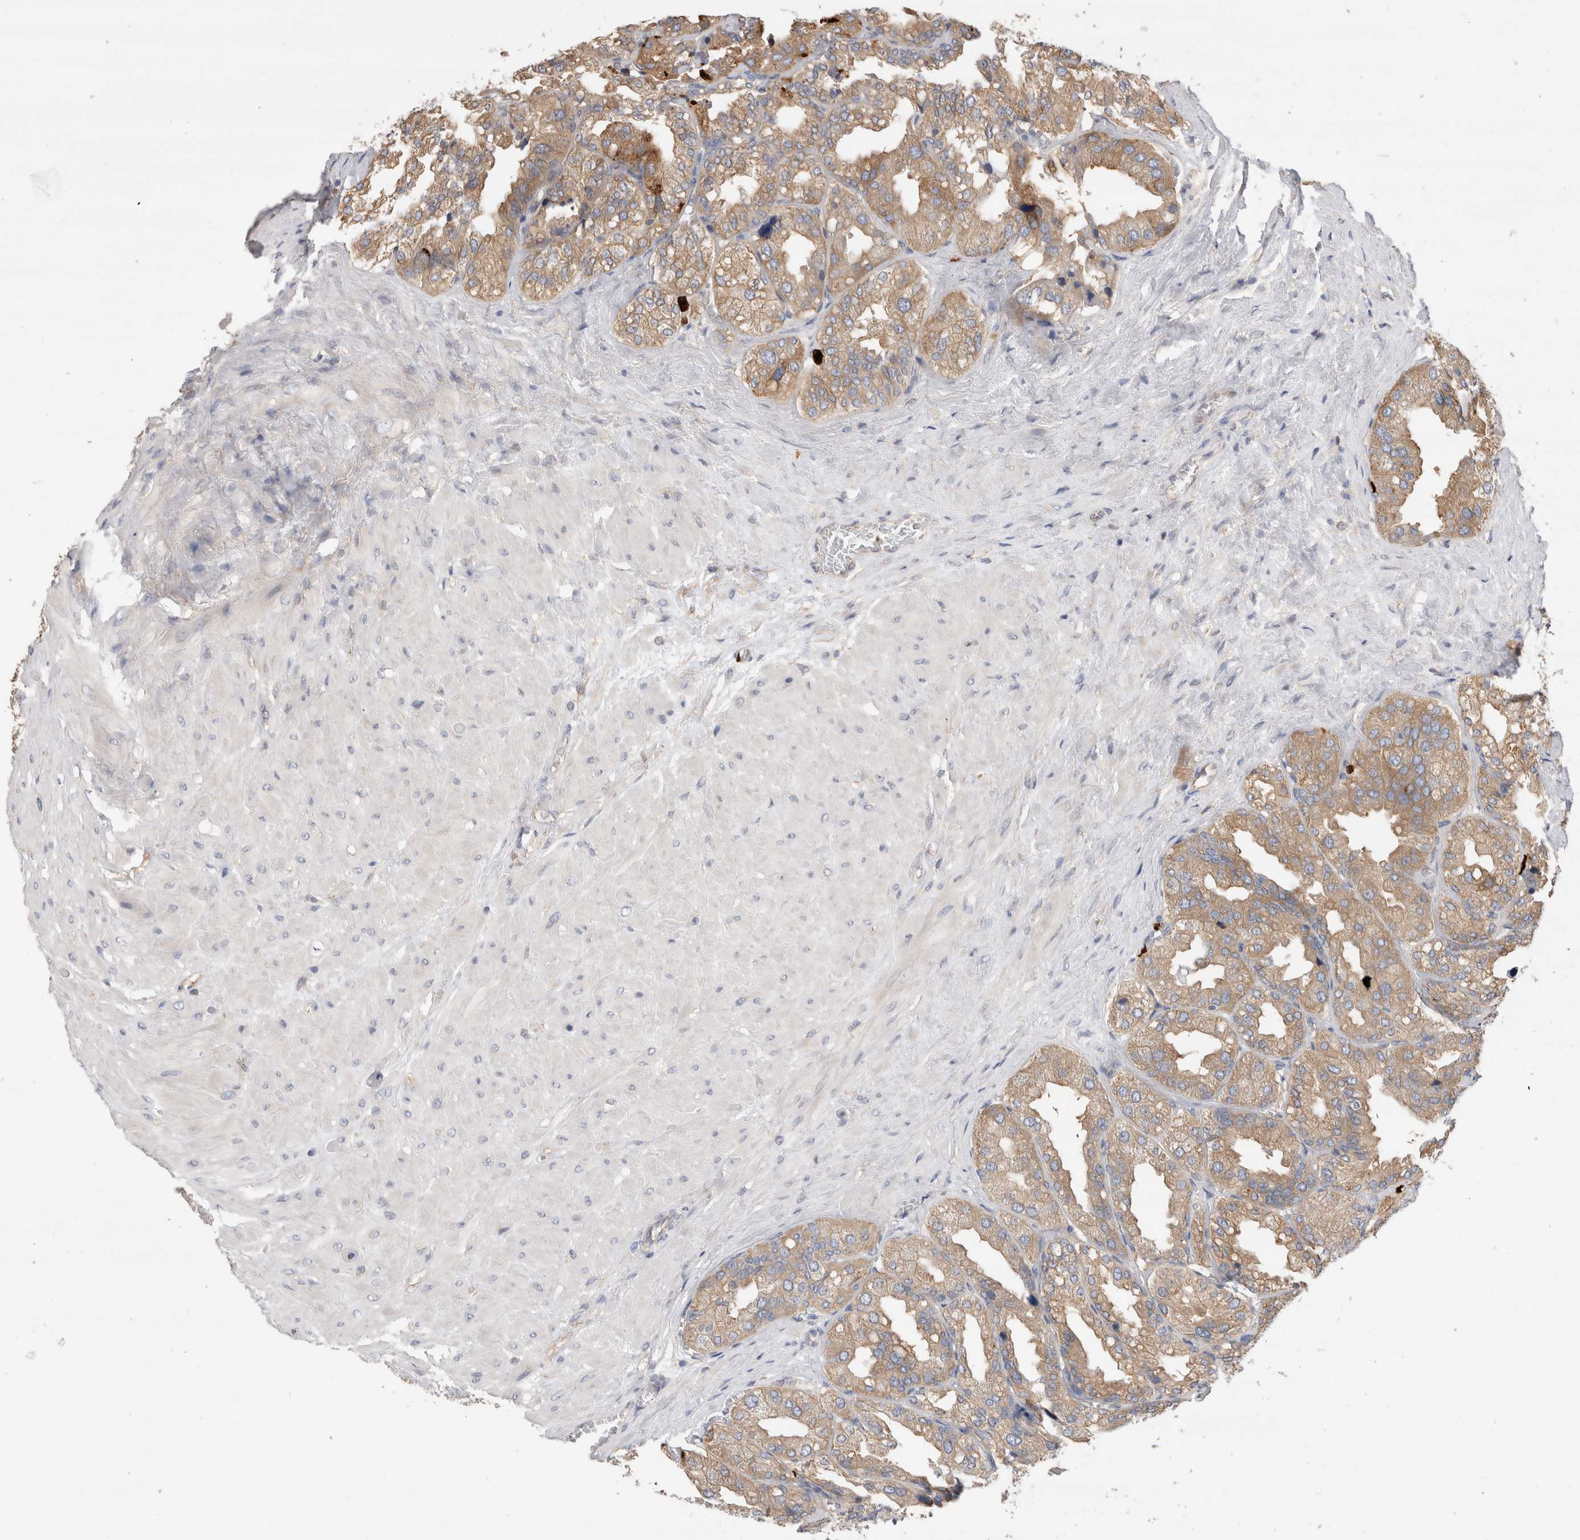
{"staining": {"intensity": "moderate", "quantity": ">75%", "location": "cytoplasmic/membranous"}, "tissue": "seminal vesicle", "cell_type": "Glandular cells", "image_type": "normal", "snomed": [{"axis": "morphology", "description": "Normal tissue, NOS"}, {"axis": "topography", "description": "Prostate"}, {"axis": "topography", "description": "Seminal veicle"}], "caption": "Immunohistochemistry of unremarkable seminal vesicle exhibits medium levels of moderate cytoplasmic/membranous positivity in approximately >75% of glandular cells.", "gene": "NXT2", "patient": {"sex": "male", "age": 51}}